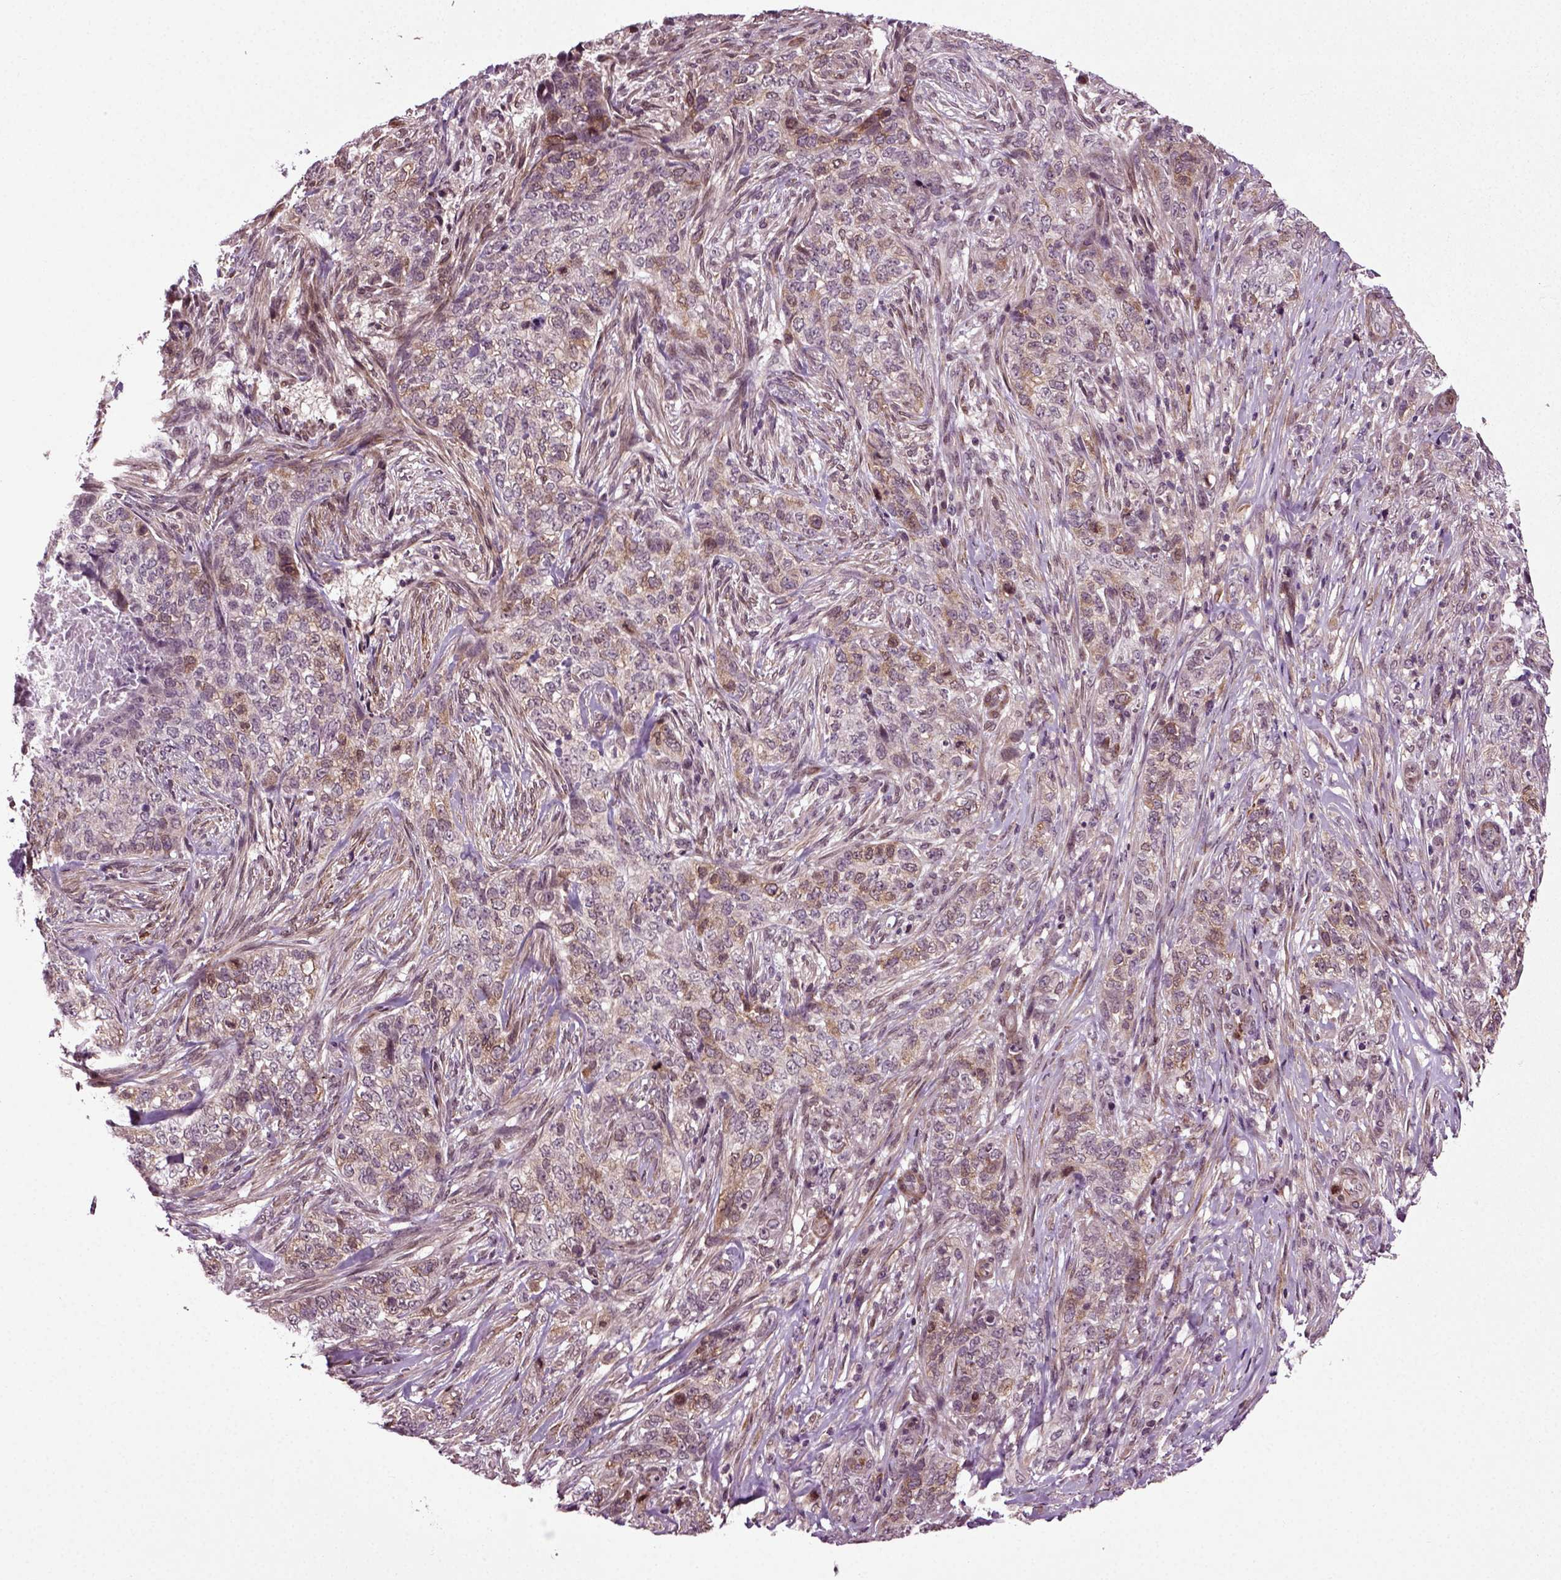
{"staining": {"intensity": "moderate", "quantity": "<25%", "location": "cytoplasmic/membranous"}, "tissue": "skin cancer", "cell_type": "Tumor cells", "image_type": "cancer", "snomed": [{"axis": "morphology", "description": "Basal cell carcinoma"}, {"axis": "topography", "description": "Skin"}], "caption": "Immunohistochemical staining of human basal cell carcinoma (skin) demonstrates moderate cytoplasmic/membranous protein staining in approximately <25% of tumor cells. The staining was performed using DAB (3,3'-diaminobenzidine), with brown indicating positive protein expression. Nuclei are stained blue with hematoxylin.", "gene": "KNSTRN", "patient": {"sex": "female", "age": 69}}